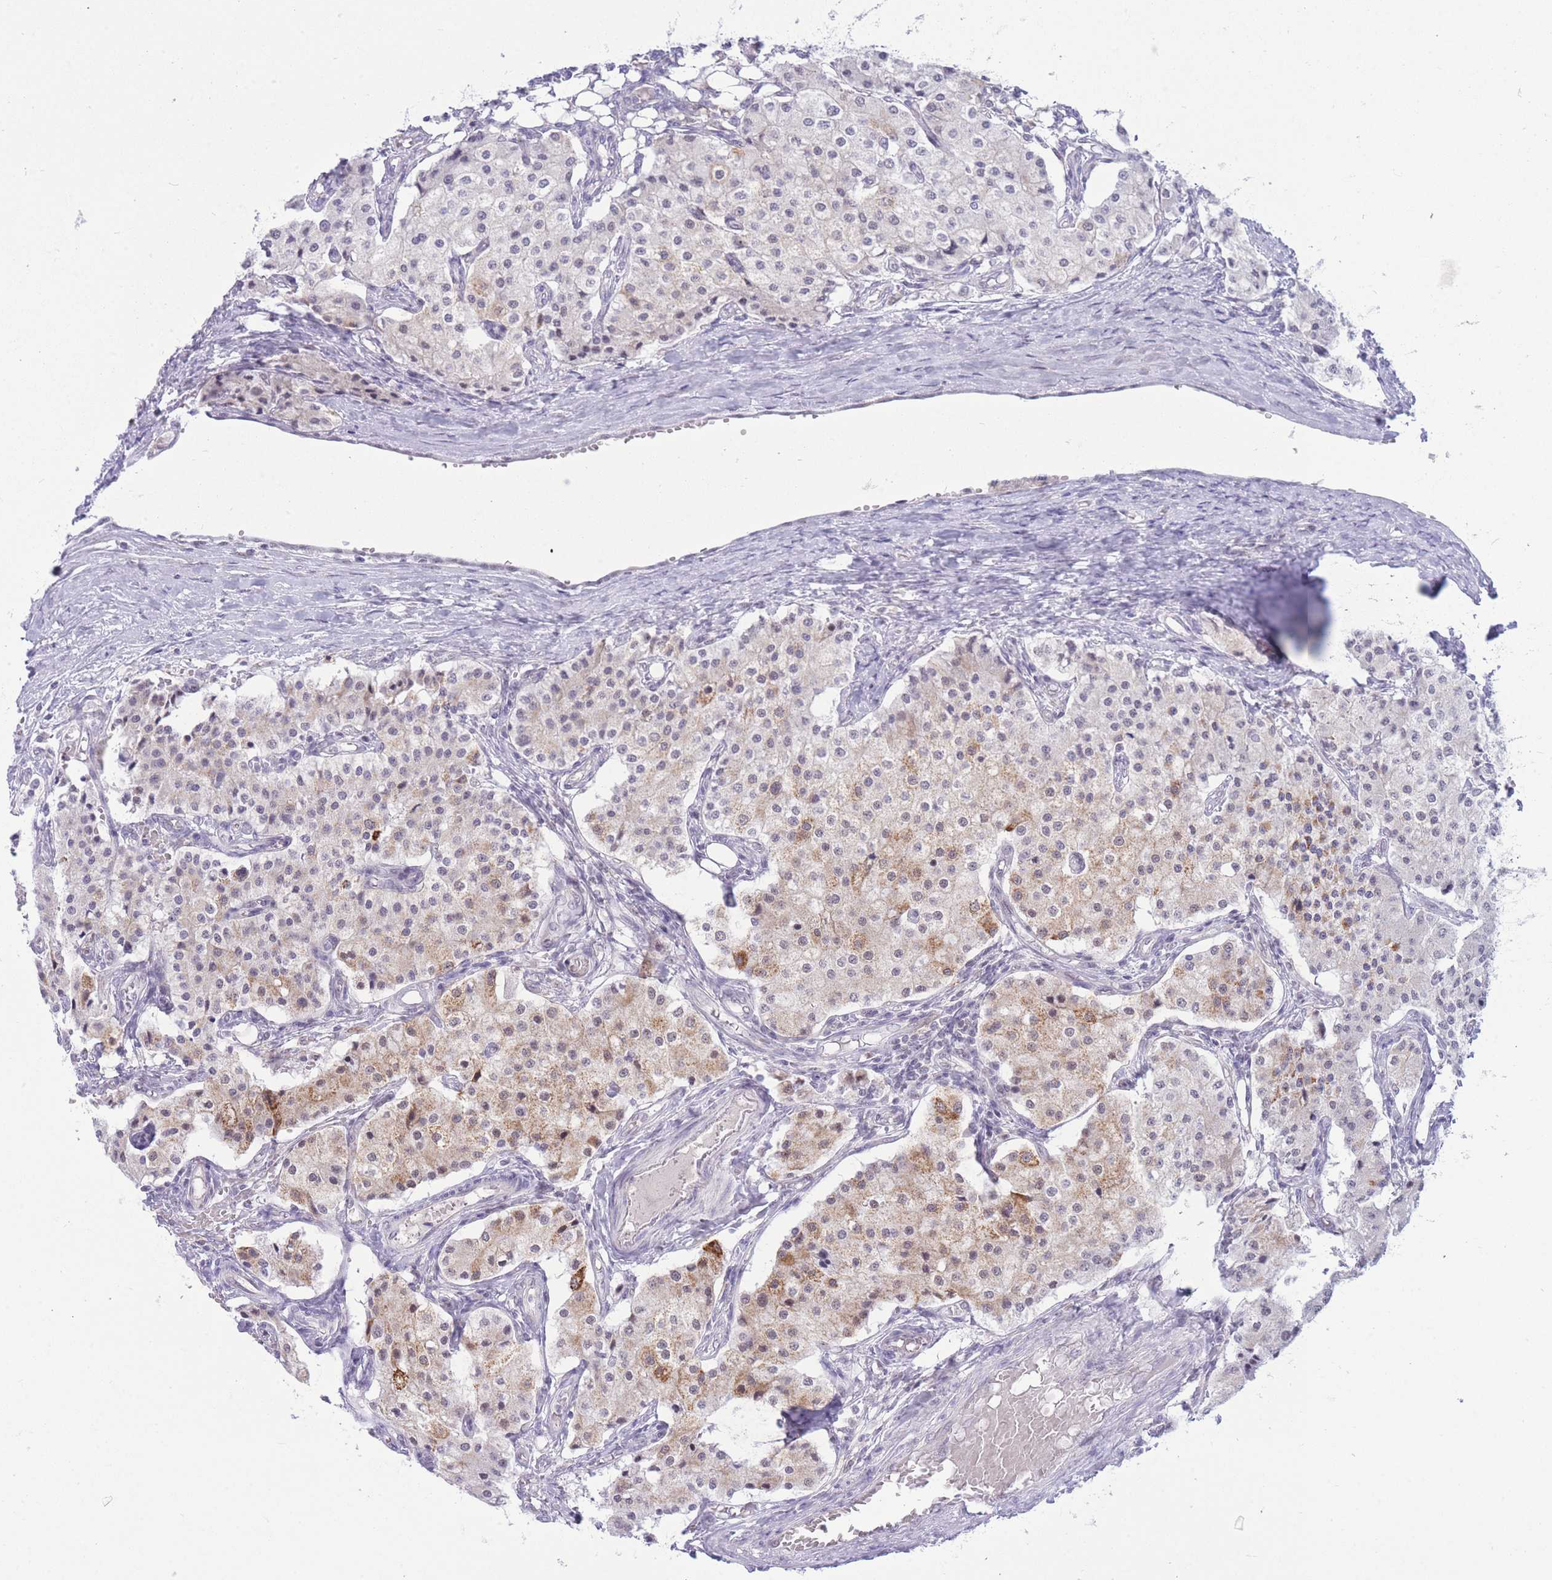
{"staining": {"intensity": "strong", "quantity": "<25%", "location": "cytoplasmic/membranous"}, "tissue": "carcinoid", "cell_type": "Tumor cells", "image_type": "cancer", "snomed": [{"axis": "morphology", "description": "Carcinoid, malignant, NOS"}, {"axis": "topography", "description": "Colon"}], "caption": "Carcinoid was stained to show a protein in brown. There is medium levels of strong cytoplasmic/membranous staining in about <25% of tumor cells.", "gene": "CYP2B6", "patient": {"sex": "female", "age": 52}}